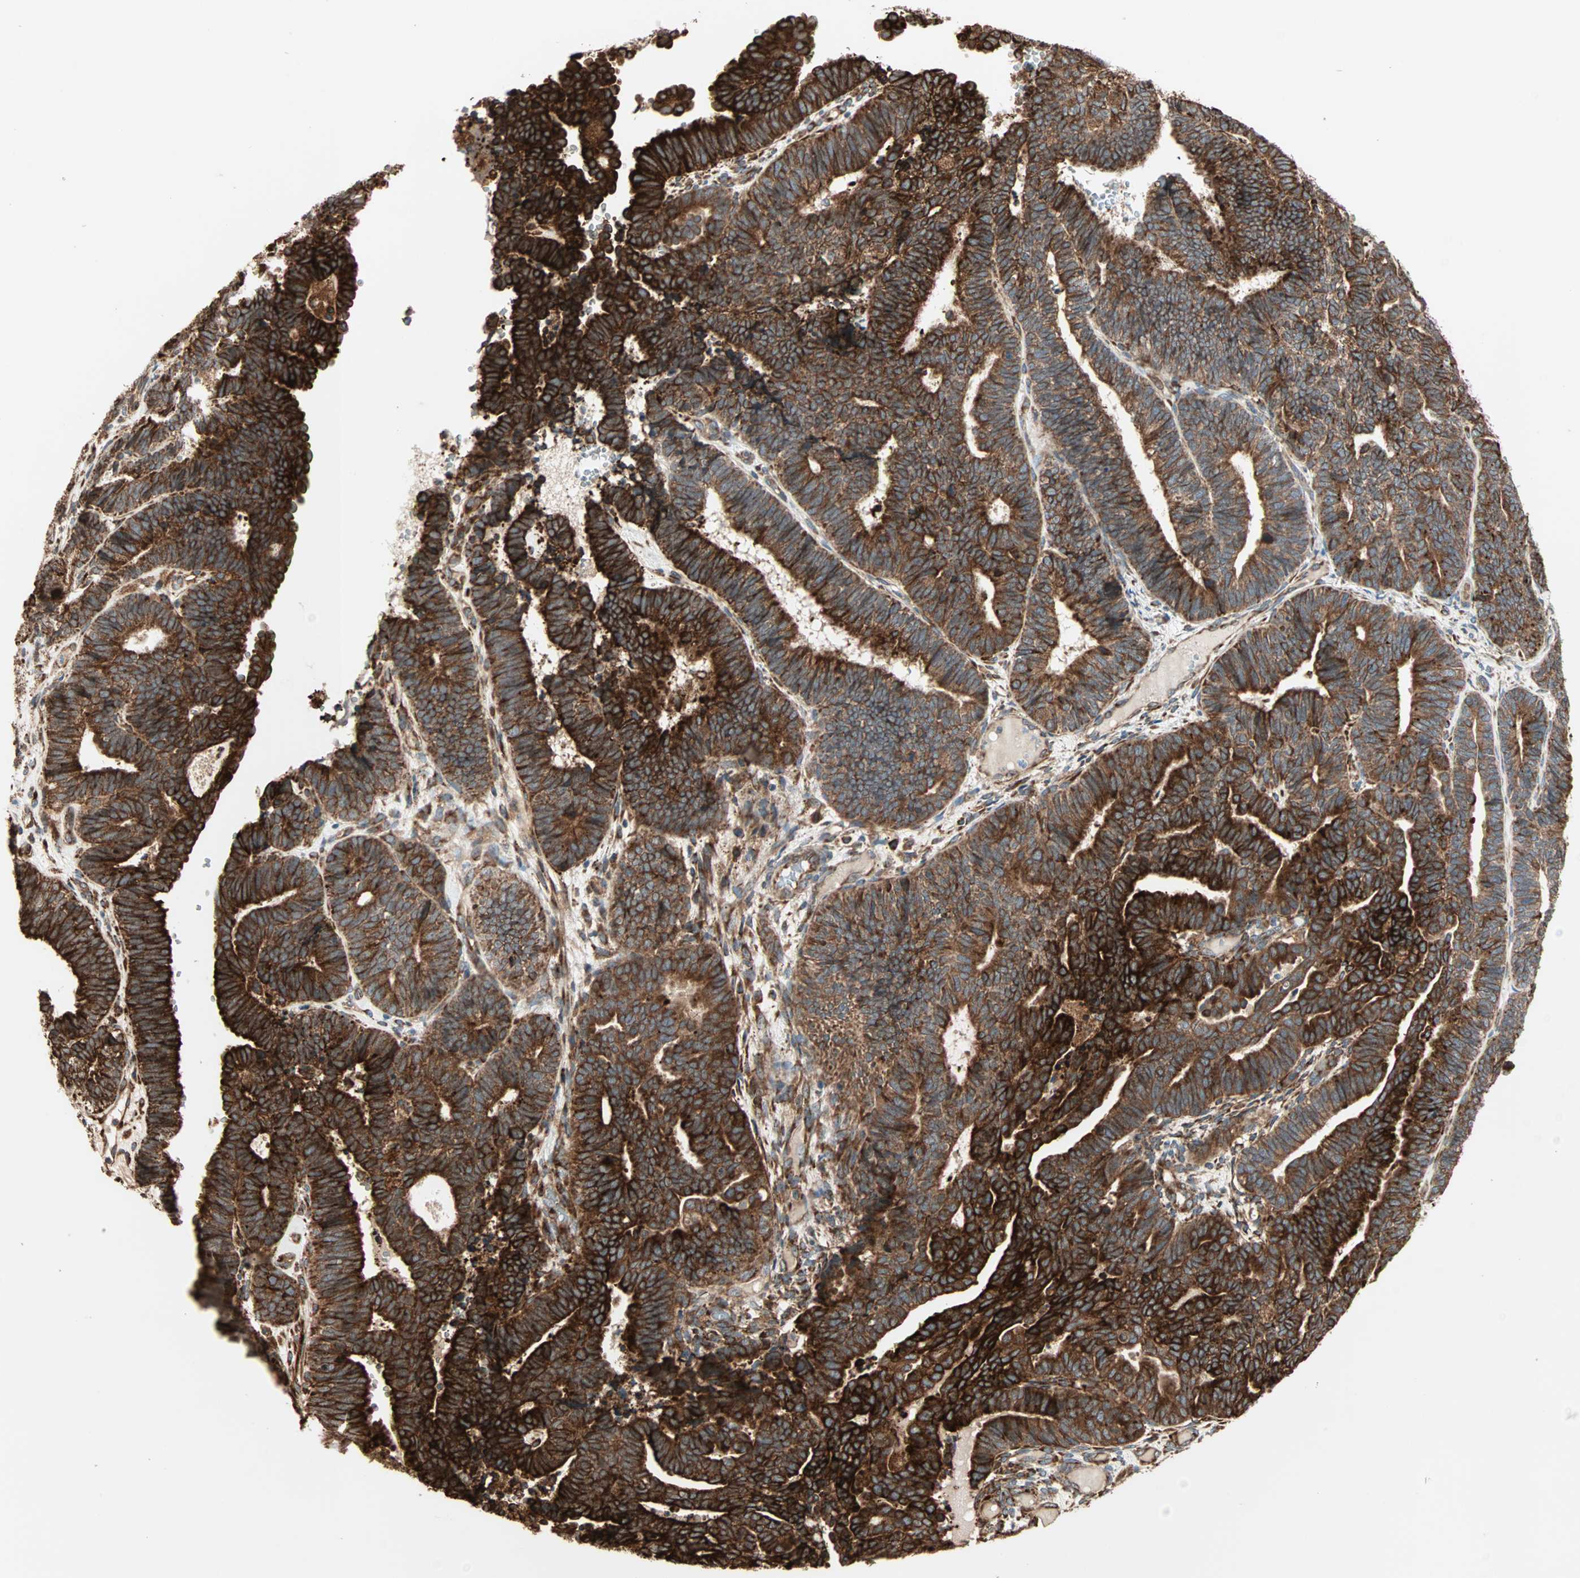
{"staining": {"intensity": "strong", "quantity": ">75%", "location": "cytoplasmic/membranous"}, "tissue": "endometrial cancer", "cell_type": "Tumor cells", "image_type": "cancer", "snomed": [{"axis": "morphology", "description": "Adenocarcinoma, NOS"}, {"axis": "topography", "description": "Endometrium"}], "caption": "Brown immunohistochemical staining in human endometrial cancer demonstrates strong cytoplasmic/membranous positivity in approximately >75% of tumor cells. (brown staining indicates protein expression, while blue staining denotes nuclei).", "gene": "P4HA1", "patient": {"sex": "female", "age": 70}}